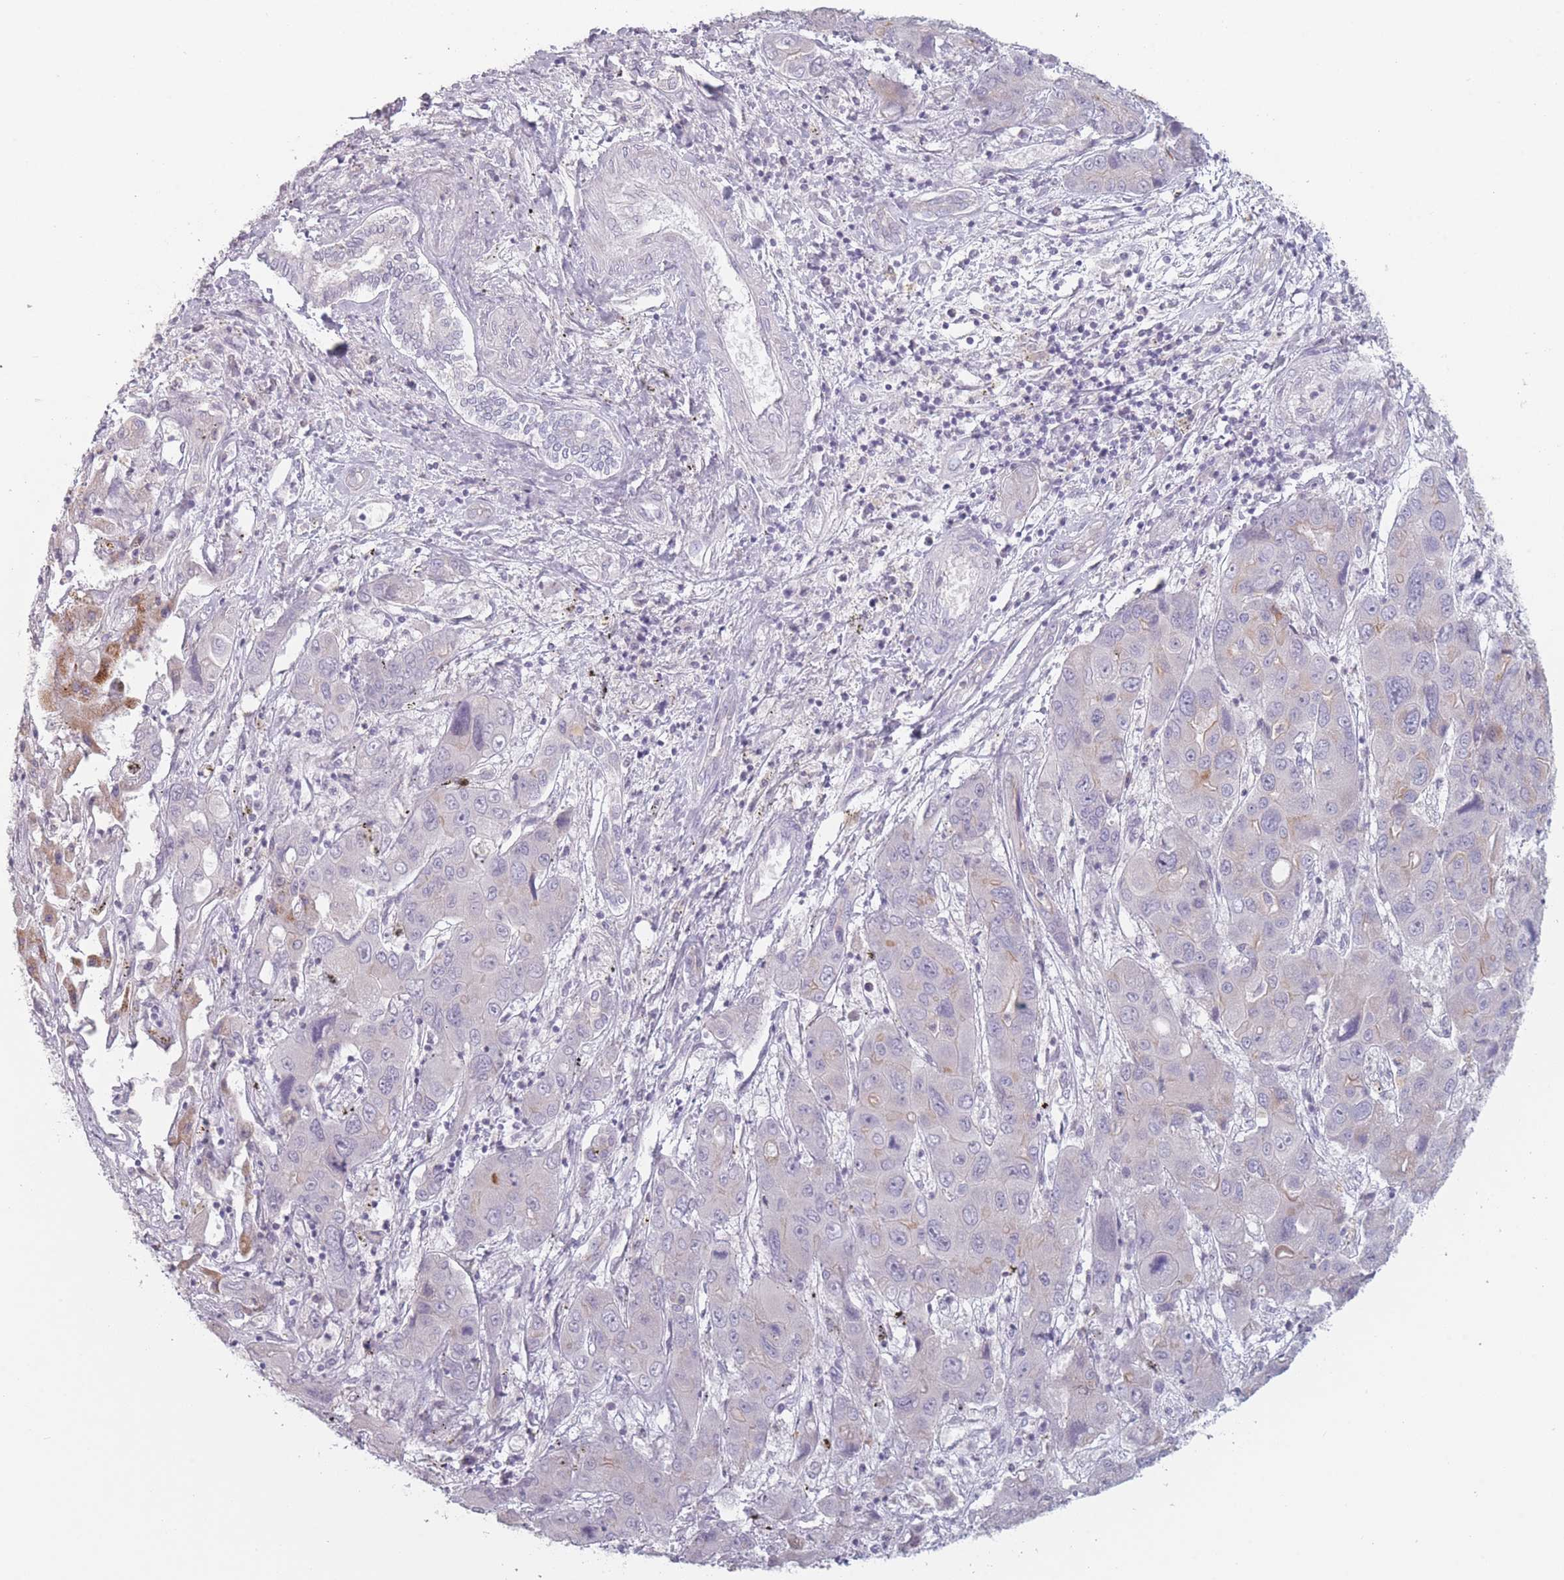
{"staining": {"intensity": "moderate", "quantity": "<25%", "location": "cytoplasmic/membranous"}, "tissue": "liver cancer", "cell_type": "Tumor cells", "image_type": "cancer", "snomed": [{"axis": "morphology", "description": "Cholangiocarcinoma"}, {"axis": "topography", "description": "Liver"}], "caption": "A brown stain labels moderate cytoplasmic/membranous expression of a protein in liver cancer (cholangiocarcinoma) tumor cells.", "gene": "RASL10B", "patient": {"sex": "male", "age": 67}}